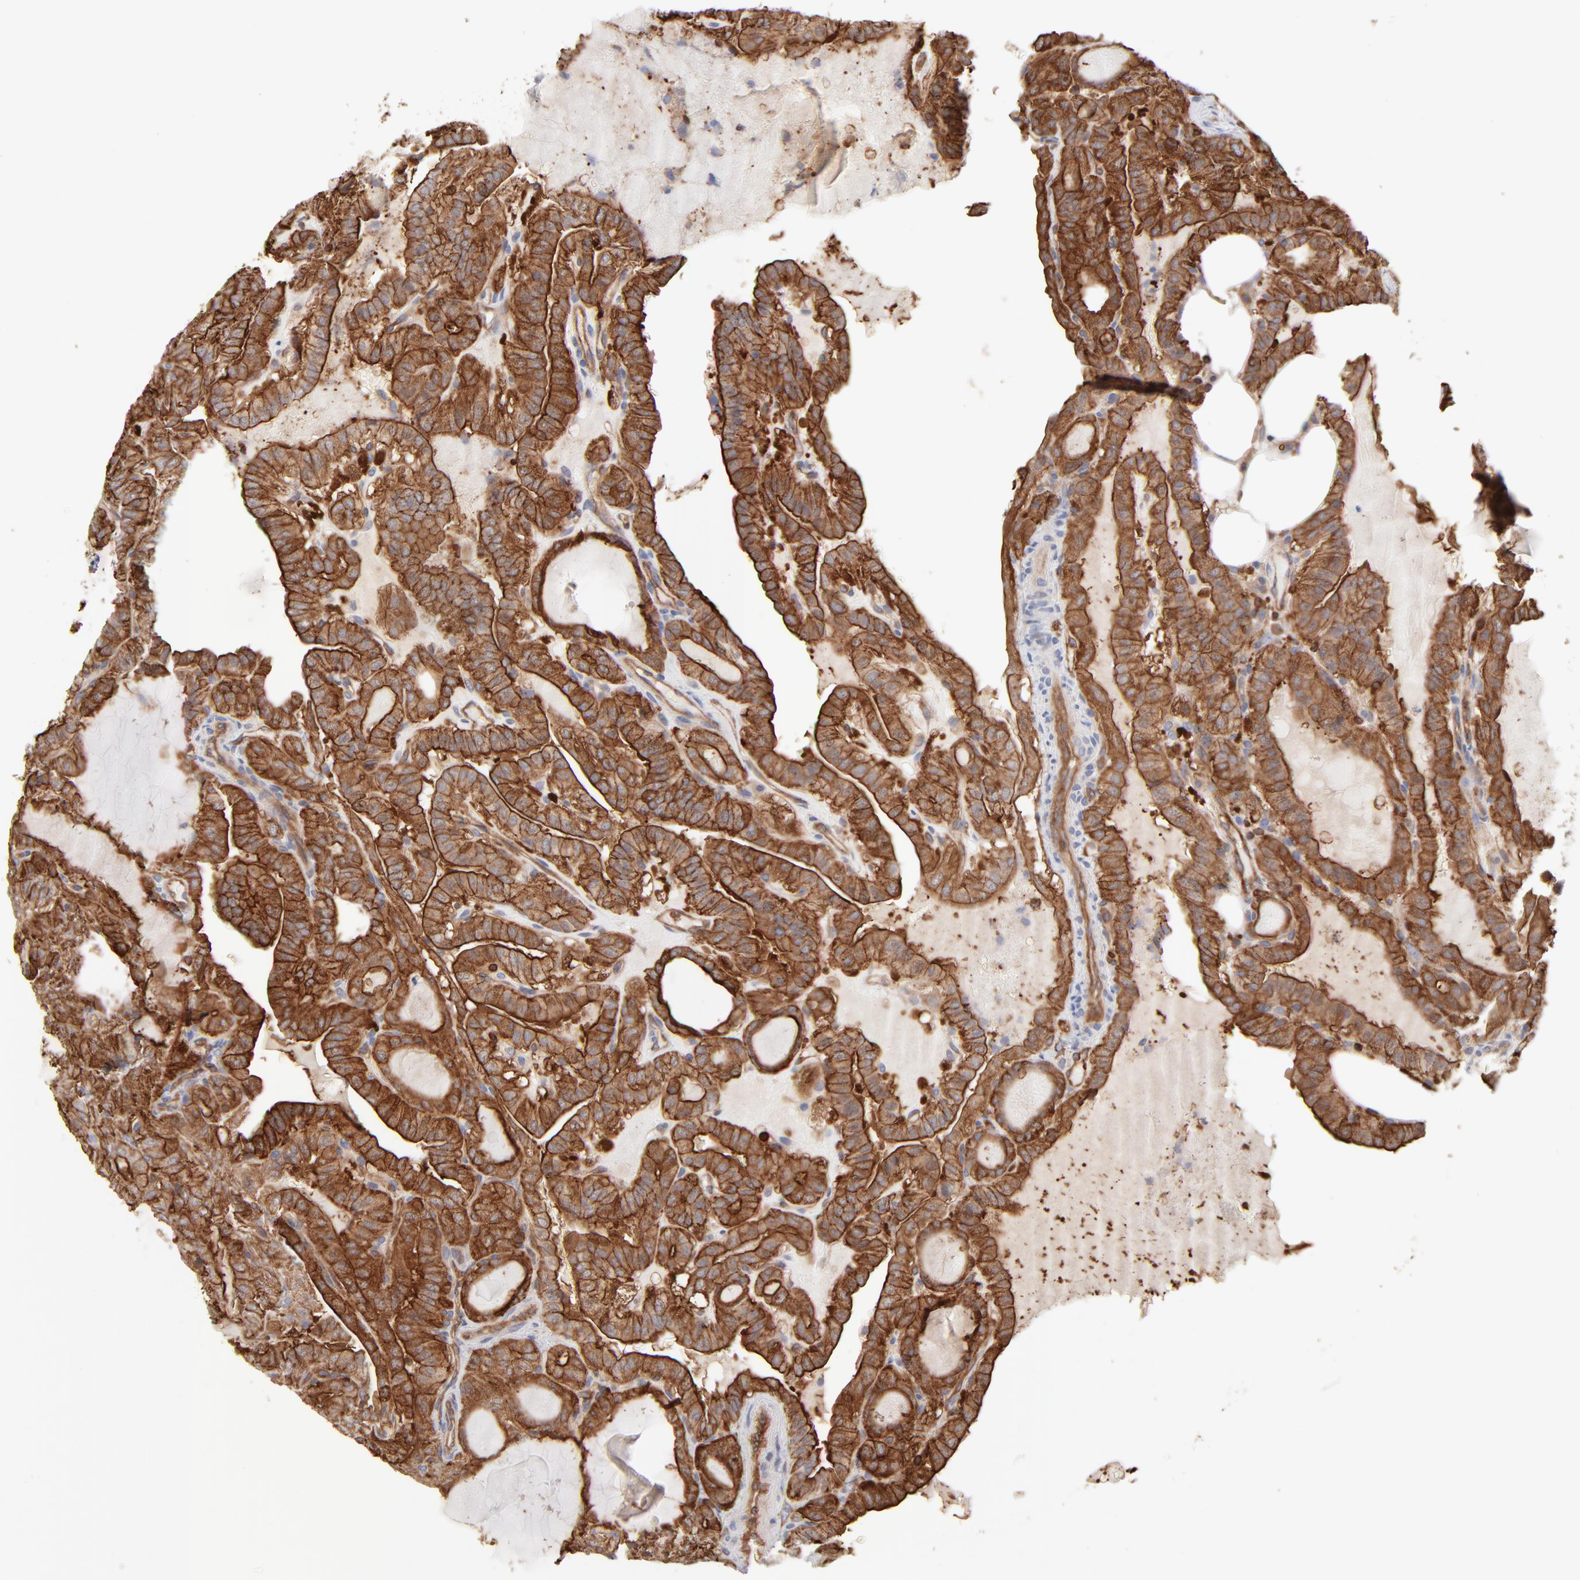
{"staining": {"intensity": "strong", "quantity": ">75%", "location": "cytoplasmic/membranous"}, "tissue": "thyroid cancer", "cell_type": "Tumor cells", "image_type": "cancer", "snomed": [{"axis": "morphology", "description": "Papillary adenocarcinoma, NOS"}, {"axis": "topography", "description": "Thyroid gland"}], "caption": "Tumor cells demonstrate high levels of strong cytoplasmic/membranous staining in about >75% of cells in human papillary adenocarcinoma (thyroid).", "gene": "PXN", "patient": {"sex": "male", "age": 77}}